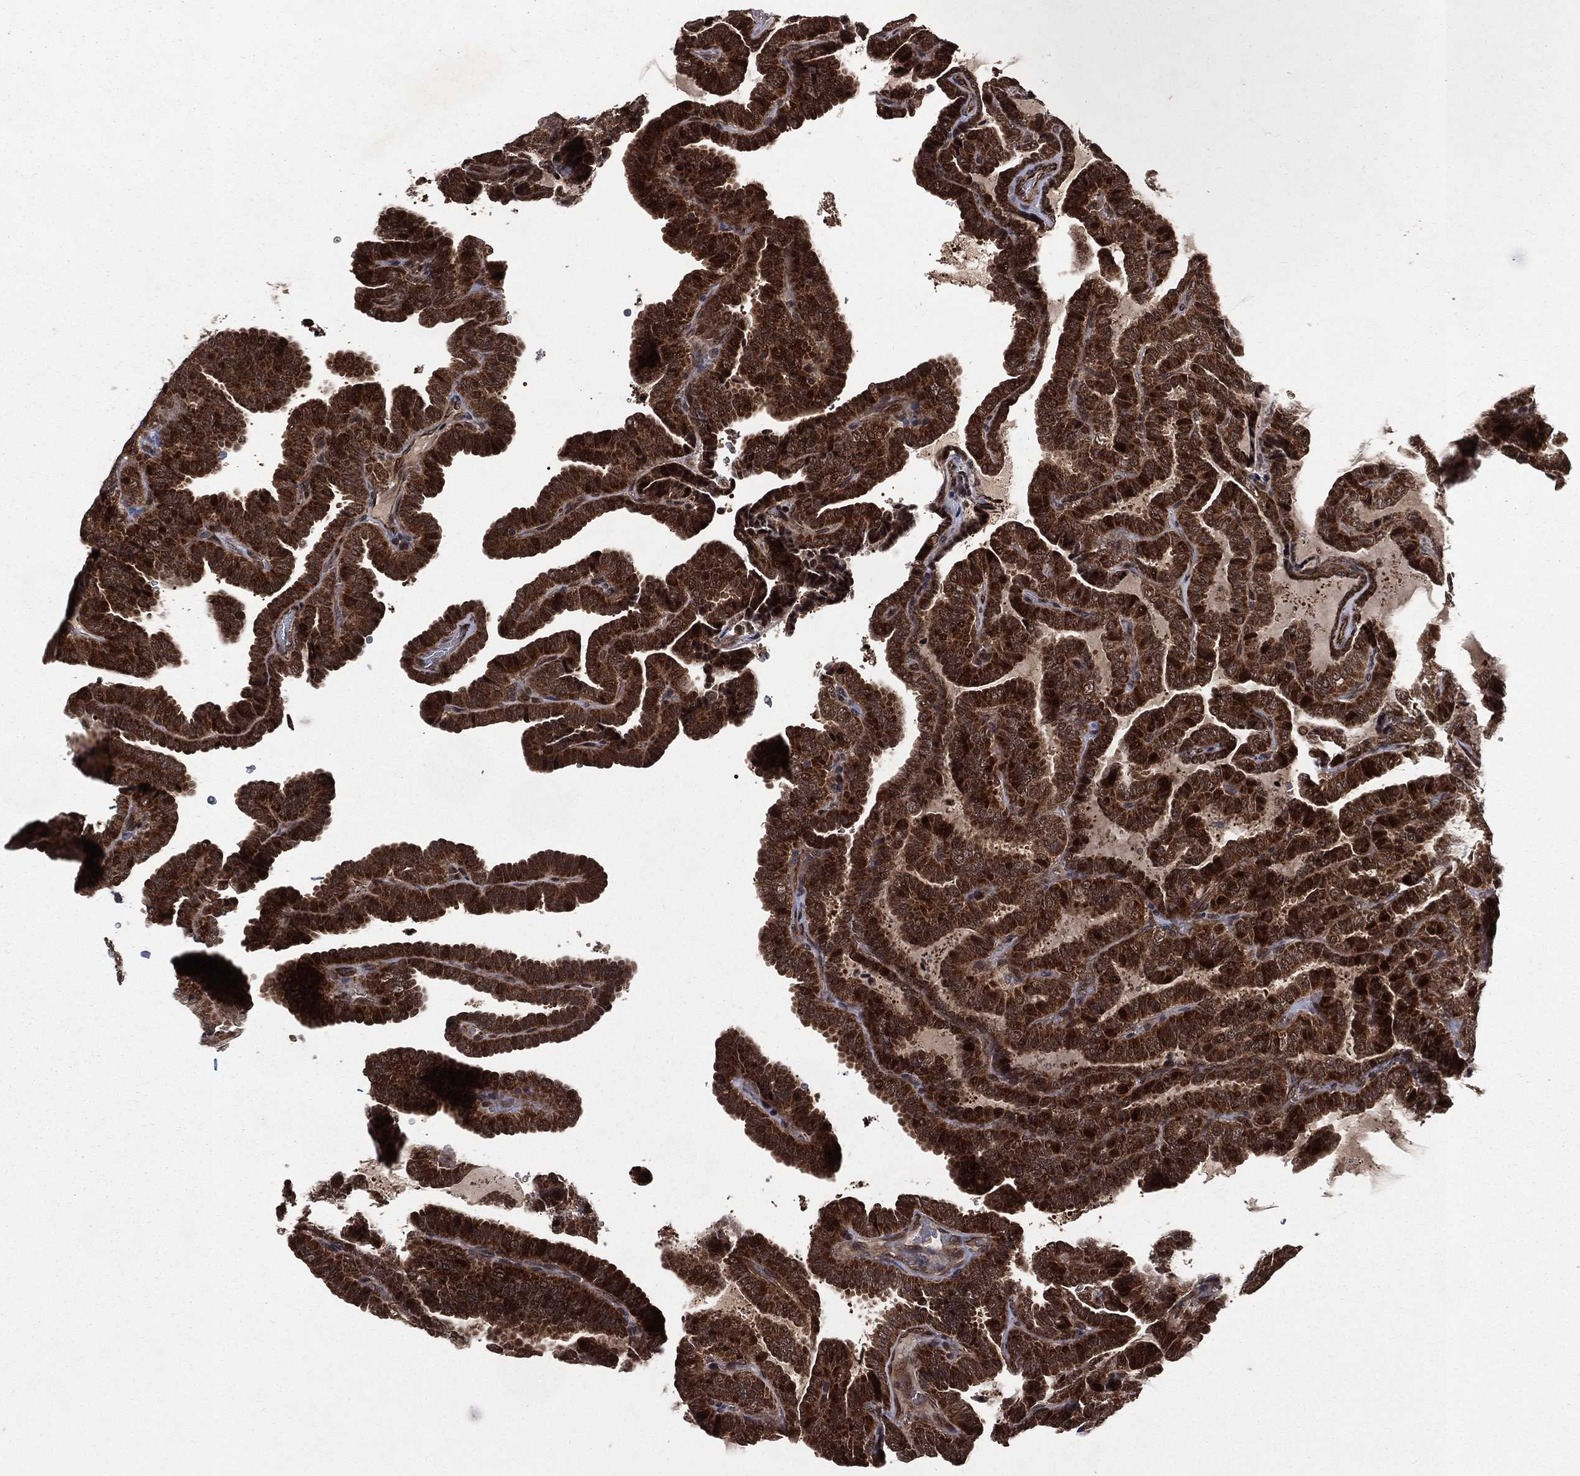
{"staining": {"intensity": "strong", "quantity": ">75%", "location": "cytoplasmic/membranous"}, "tissue": "thyroid cancer", "cell_type": "Tumor cells", "image_type": "cancer", "snomed": [{"axis": "morphology", "description": "Papillary adenocarcinoma, NOS"}, {"axis": "topography", "description": "Thyroid gland"}], "caption": "Papillary adenocarcinoma (thyroid) tissue displays strong cytoplasmic/membranous positivity in approximately >75% of tumor cells, visualized by immunohistochemistry.", "gene": "LENG8", "patient": {"sex": "female", "age": 39}}